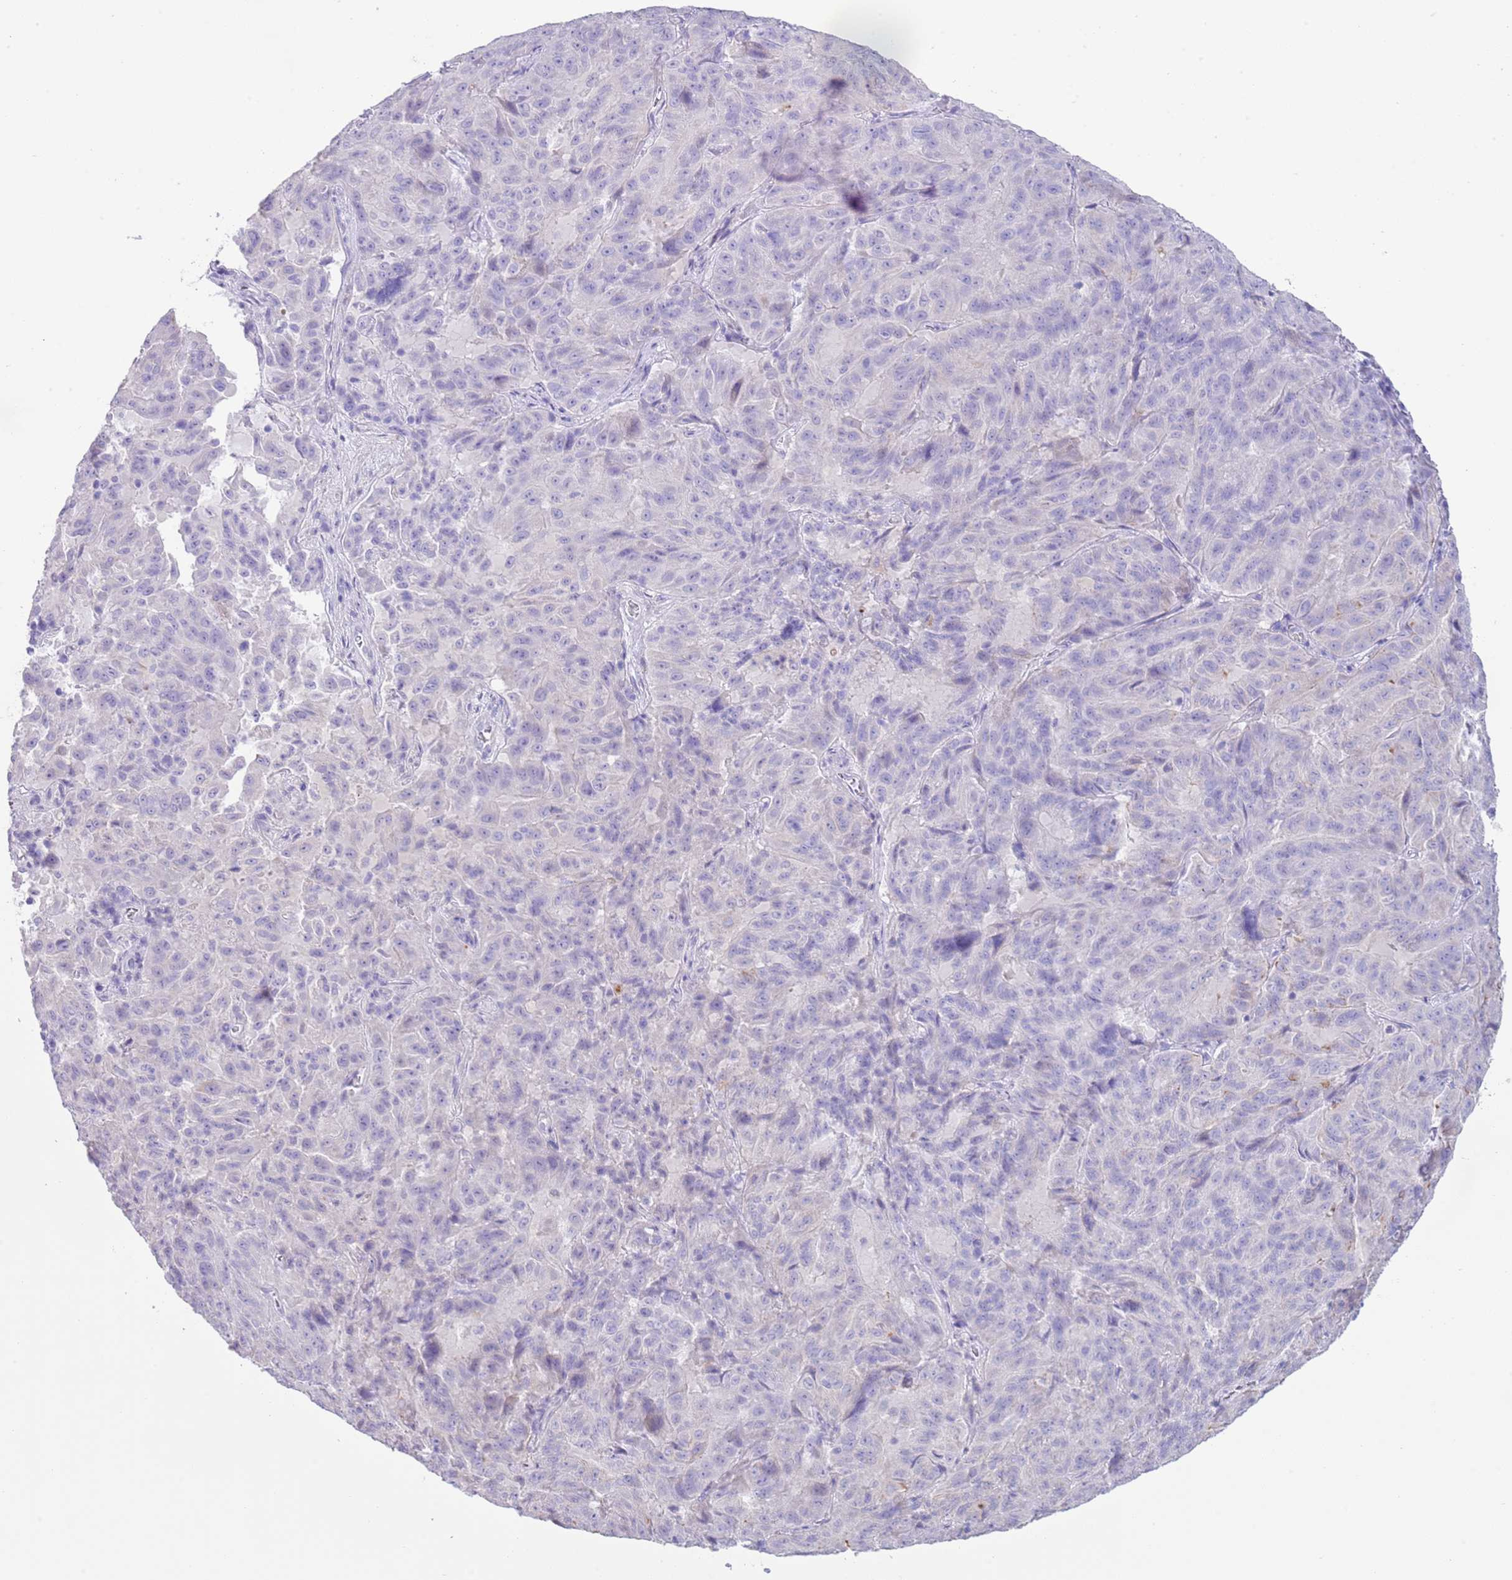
{"staining": {"intensity": "weak", "quantity": "<25%", "location": "cytoplasmic/membranous"}, "tissue": "pancreatic cancer", "cell_type": "Tumor cells", "image_type": "cancer", "snomed": [{"axis": "morphology", "description": "Adenocarcinoma, NOS"}, {"axis": "topography", "description": "Pancreas"}], "caption": "Adenocarcinoma (pancreatic) was stained to show a protein in brown. There is no significant expression in tumor cells.", "gene": "ABHD17C", "patient": {"sex": "male", "age": 63}}